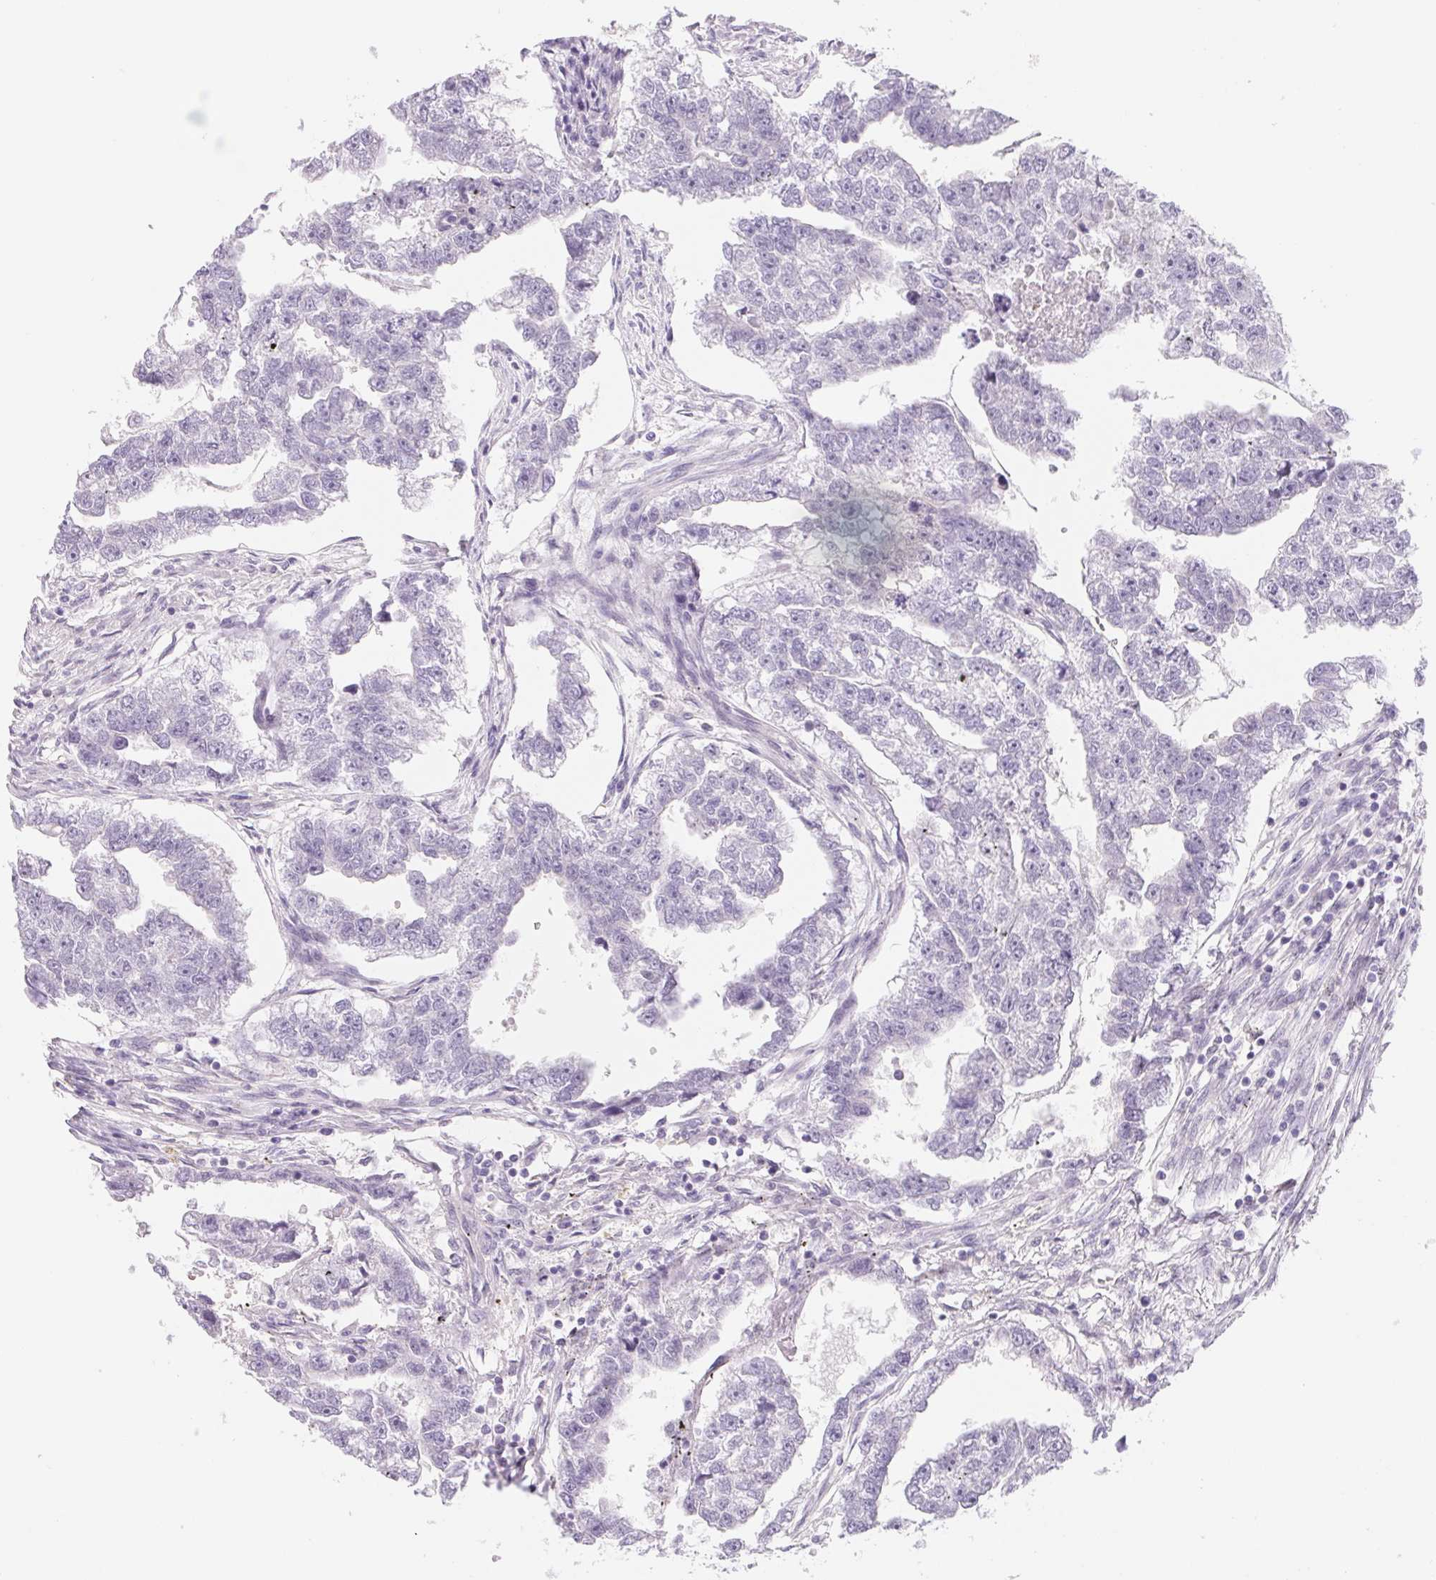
{"staining": {"intensity": "negative", "quantity": "none", "location": "none"}, "tissue": "testis cancer", "cell_type": "Tumor cells", "image_type": "cancer", "snomed": [{"axis": "morphology", "description": "Carcinoma, Embryonal, NOS"}, {"axis": "morphology", "description": "Teratoma, malignant, NOS"}, {"axis": "topography", "description": "Testis"}], "caption": "IHC of embryonal carcinoma (testis) shows no positivity in tumor cells.", "gene": "CTNND2", "patient": {"sex": "male", "age": 44}}